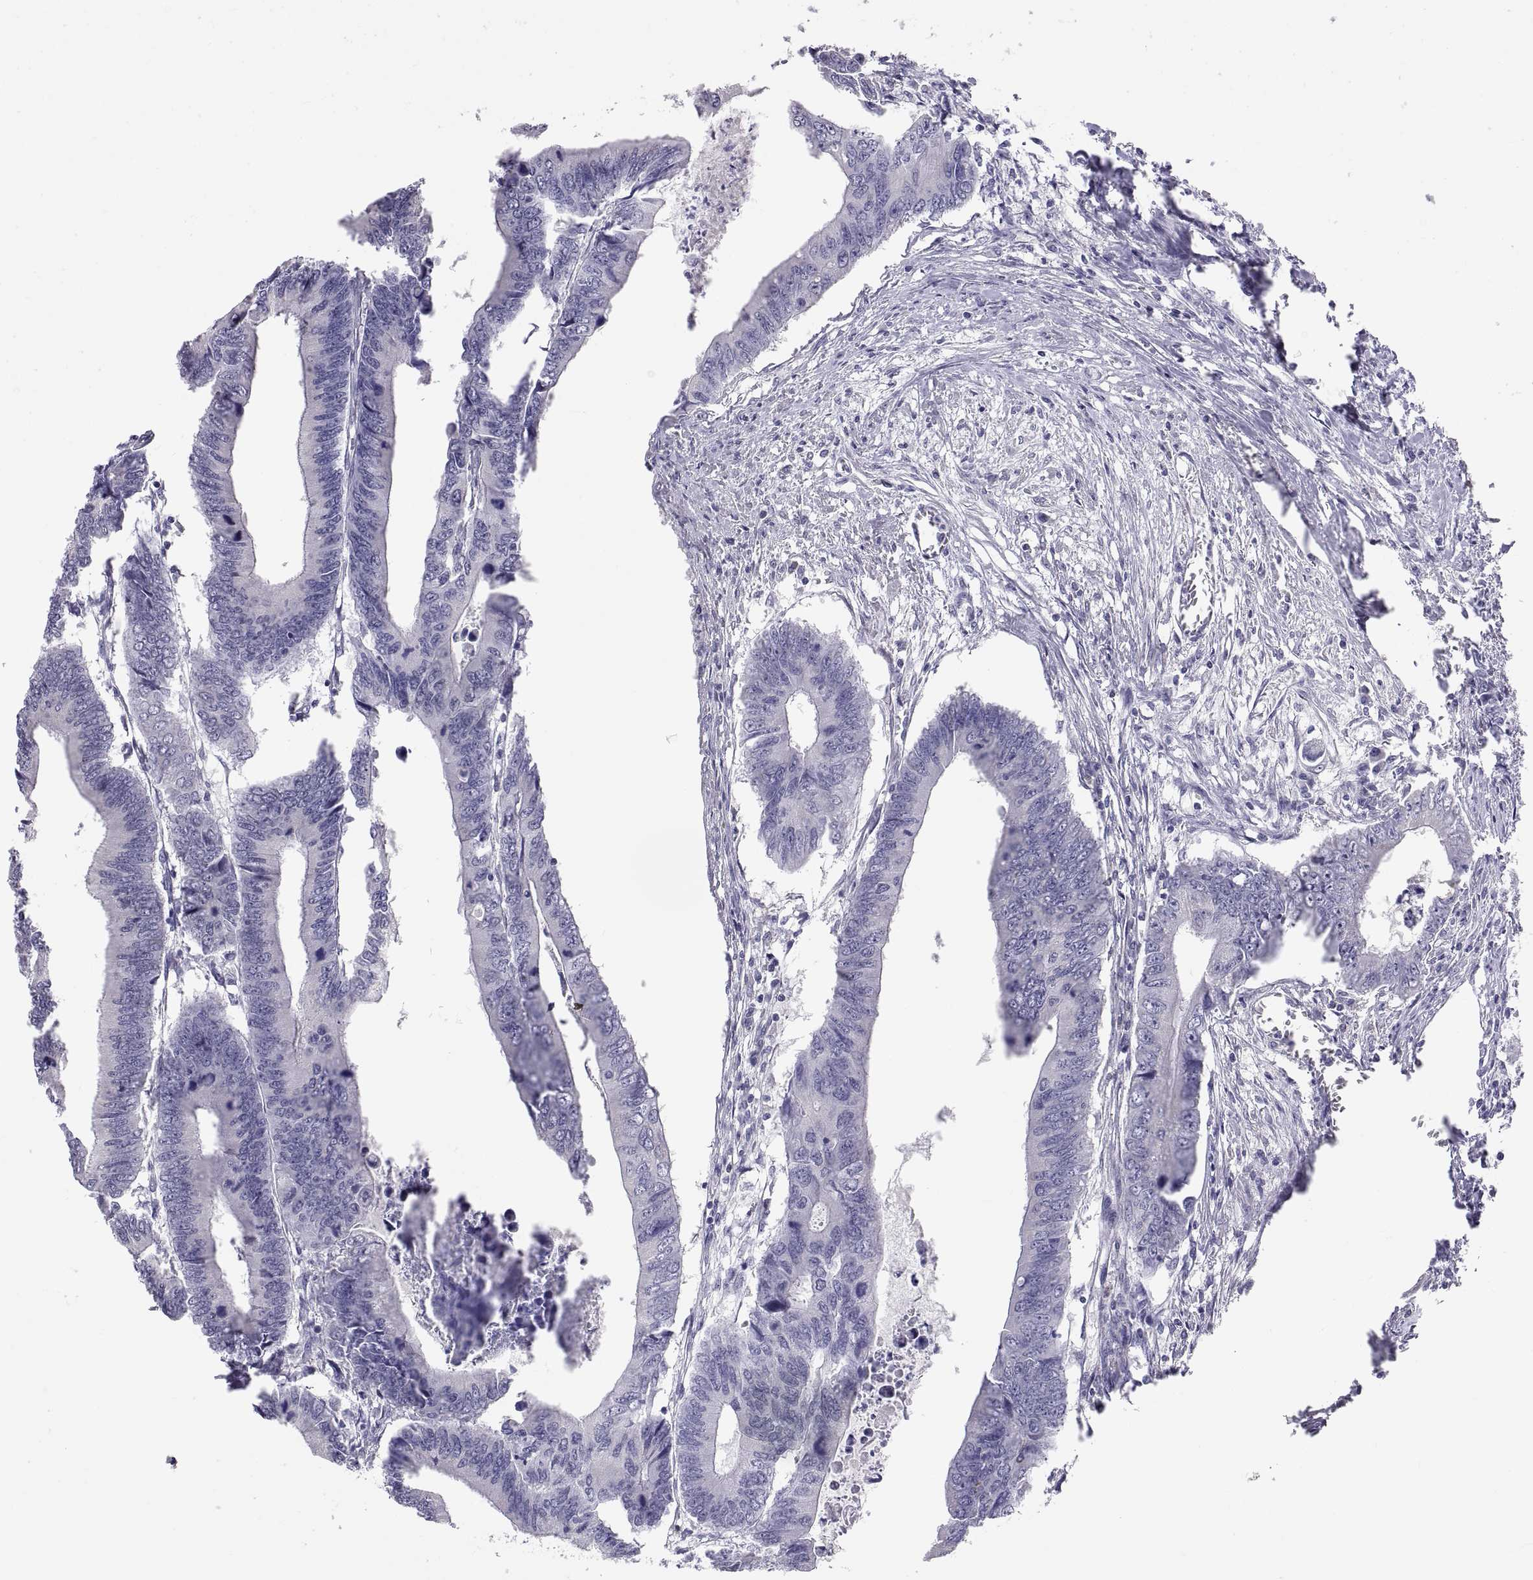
{"staining": {"intensity": "negative", "quantity": "none", "location": "none"}, "tissue": "colorectal cancer", "cell_type": "Tumor cells", "image_type": "cancer", "snomed": [{"axis": "morphology", "description": "Adenocarcinoma, NOS"}, {"axis": "topography", "description": "Colon"}], "caption": "This is an immunohistochemistry (IHC) image of colorectal adenocarcinoma. There is no positivity in tumor cells.", "gene": "FAM170A", "patient": {"sex": "male", "age": 53}}